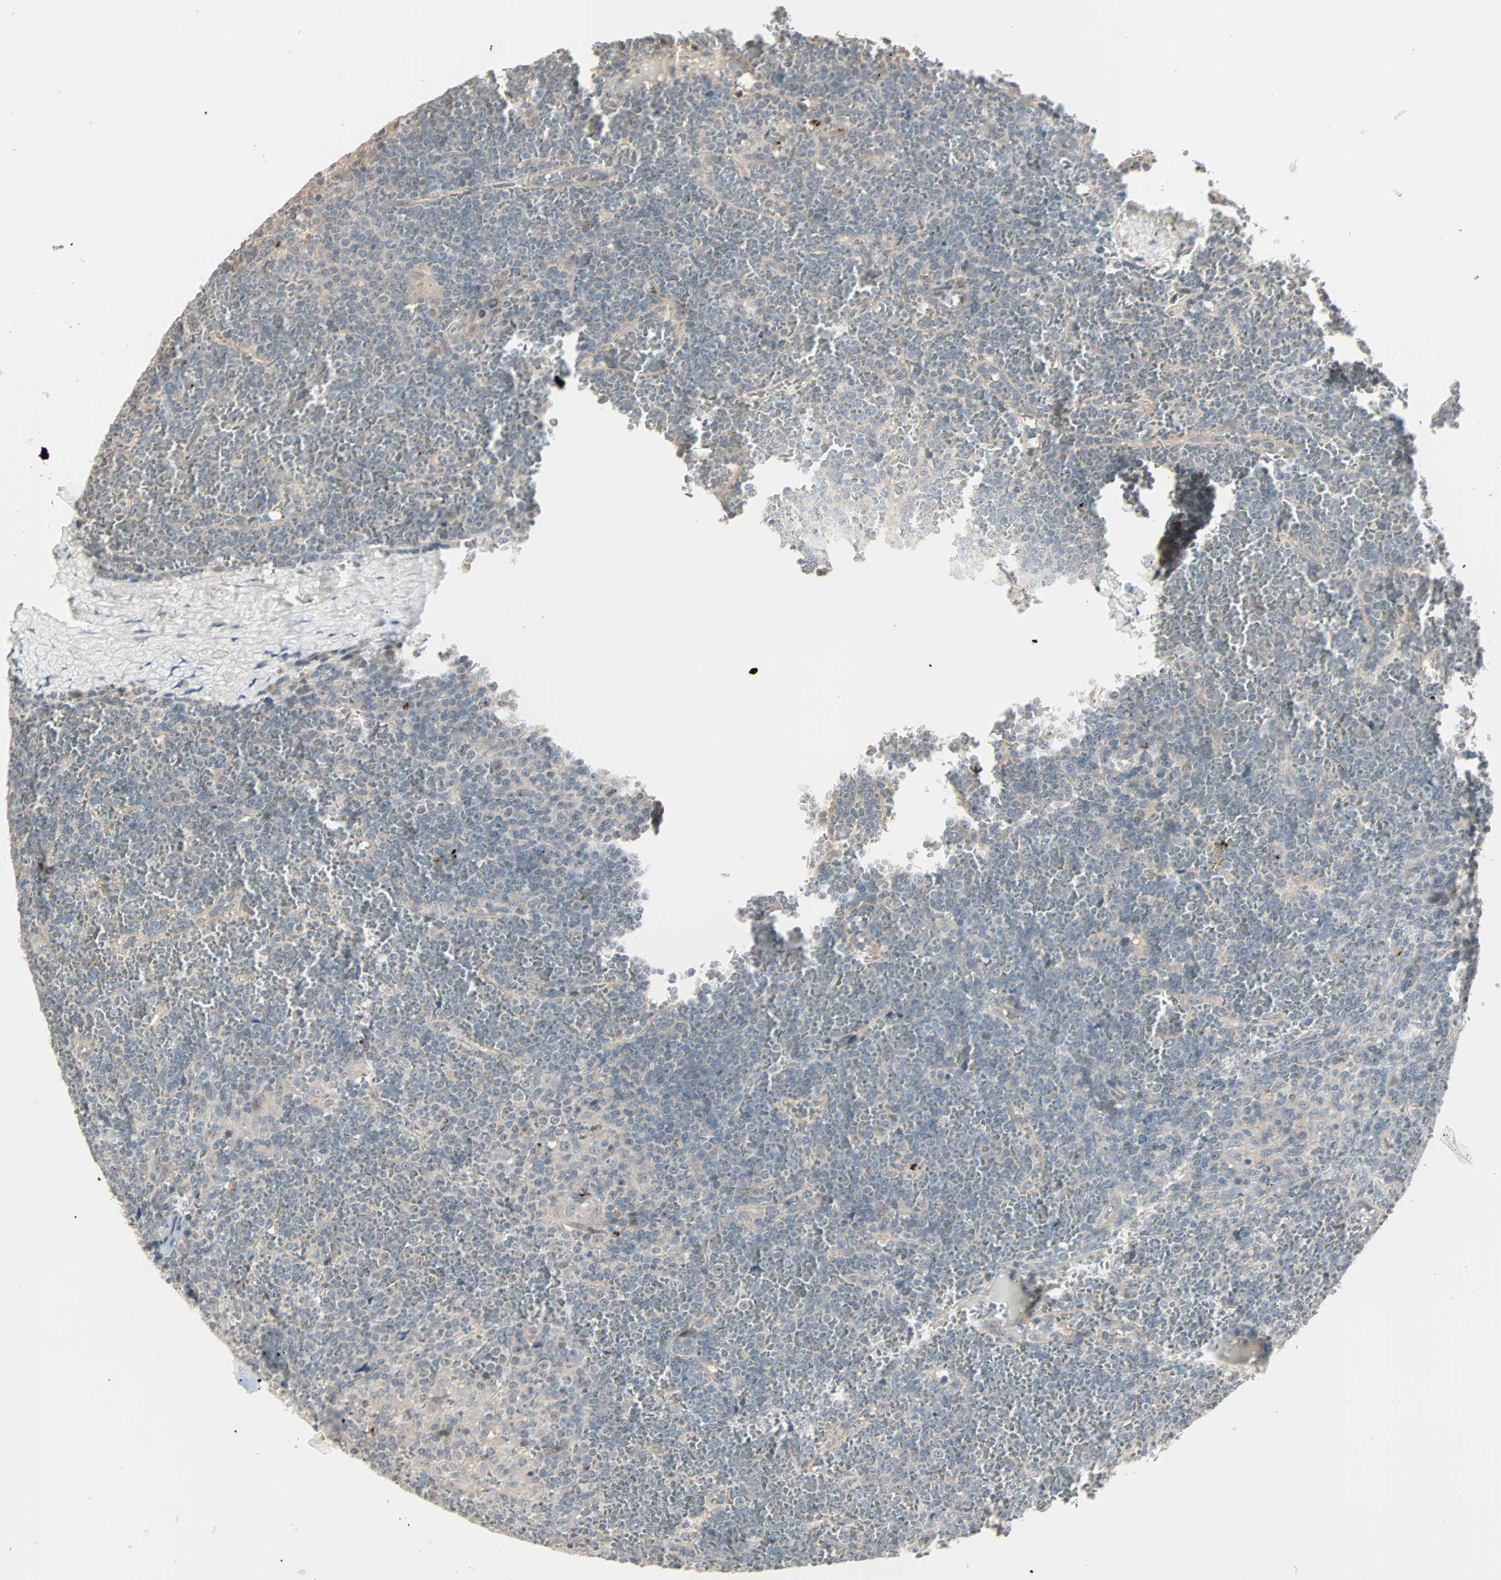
{"staining": {"intensity": "weak", "quantity": "<25%", "location": "cytoplasmic/membranous"}, "tissue": "lymphoma", "cell_type": "Tumor cells", "image_type": "cancer", "snomed": [{"axis": "morphology", "description": "Malignant lymphoma, non-Hodgkin's type, Low grade"}, {"axis": "topography", "description": "Spleen"}], "caption": "Malignant lymphoma, non-Hodgkin's type (low-grade) was stained to show a protein in brown. There is no significant expression in tumor cells.", "gene": "KDM4A", "patient": {"sex": "female", "age": 19}}